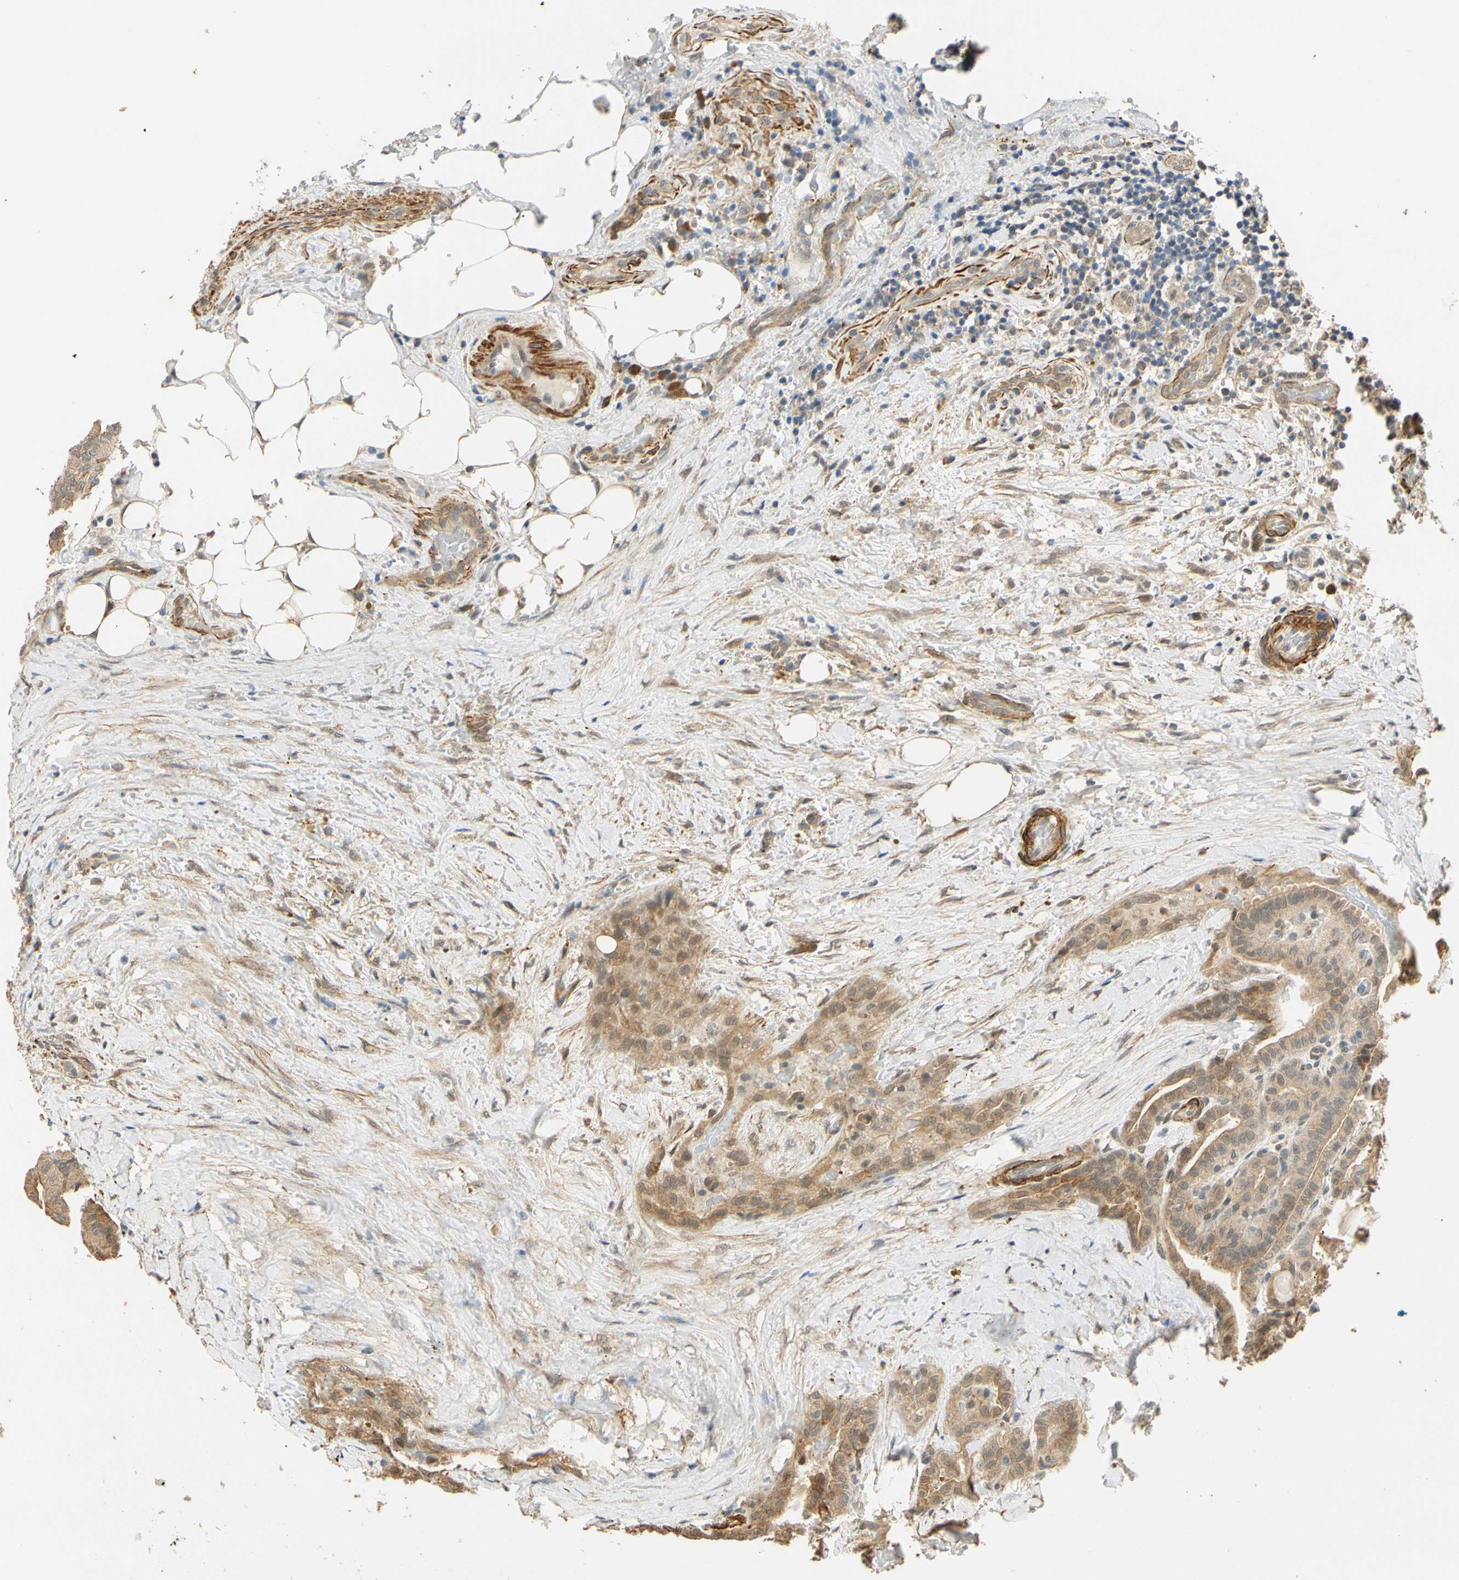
{"staining": {"intensity": "moderate", "quantity": "25%-75%", "location": "cytoplasmic/membranous"}, "tissue": "thyroid cancer", "cell_type": "Tumor cells", "image_type": "cancer", "snomed": [{"axis": "morphology", "description": "Papillary adenocarcinoma, NOS"}, {"axis": "topography", "description": "Thyroid gland"}], "caption": "Tumor cells show medium levels of moderate cytoplasmic/membranous staining in about 25%-75% of cells in papillary adenocarcinoma (thyroid).", "gene": "QSER1", "patient": {"sex": "male", "age": 77}}